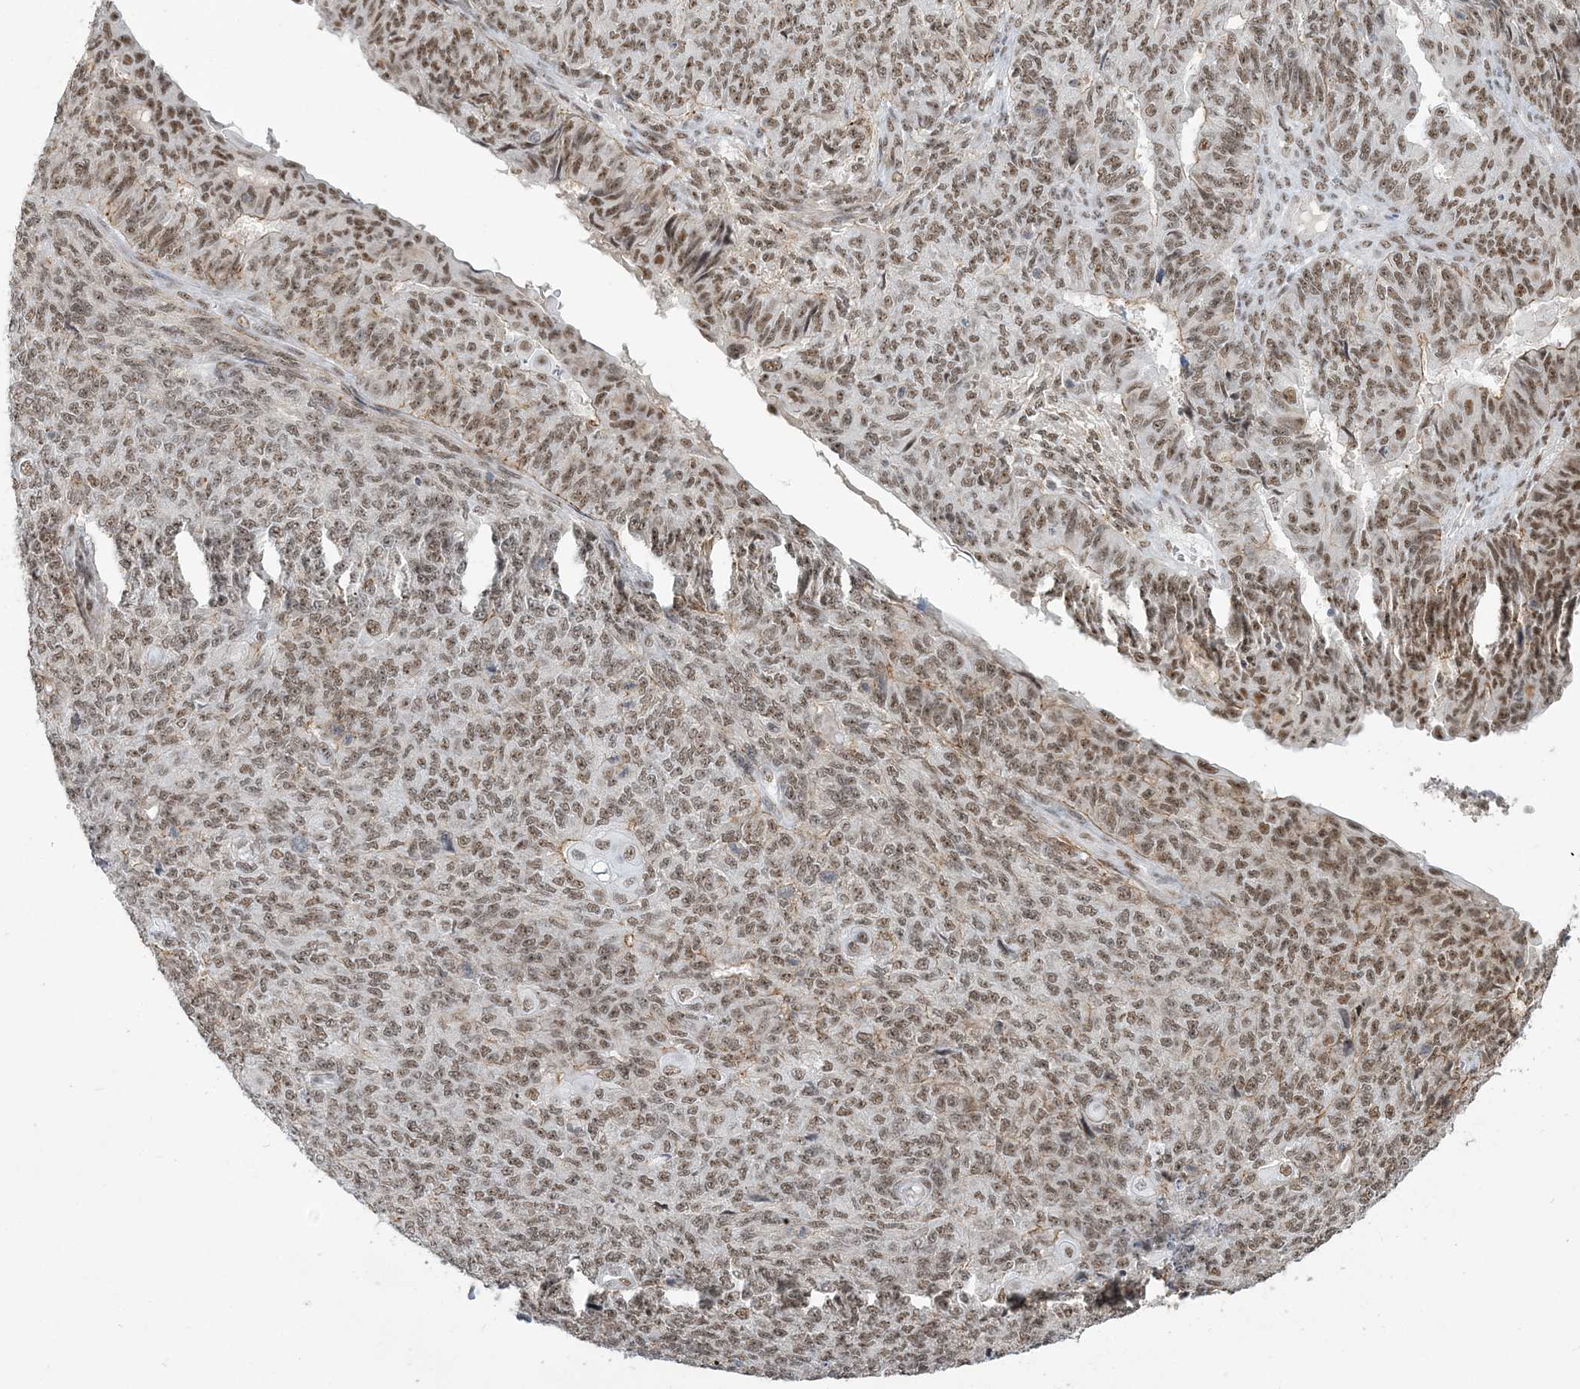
{"staining": {"intensity": "moderate", "quantity": ">75%", "location": "nuclear"}, "tissue": "endometrial cancer", "cell_type": "Tumor cells", "image_type": "cancer", "snomed": [{"axis": "morphology", "description": "Adenocarcinoma, NOS"}, {"axis": "topography", "description": "Endometrium"}], "caption": "A brown stain labels moderate nuclear staining of a protein in human endometrial cancer tumor cells.", "gene": "PLRG1", "patient": {"sex": "female", "age": 32}}